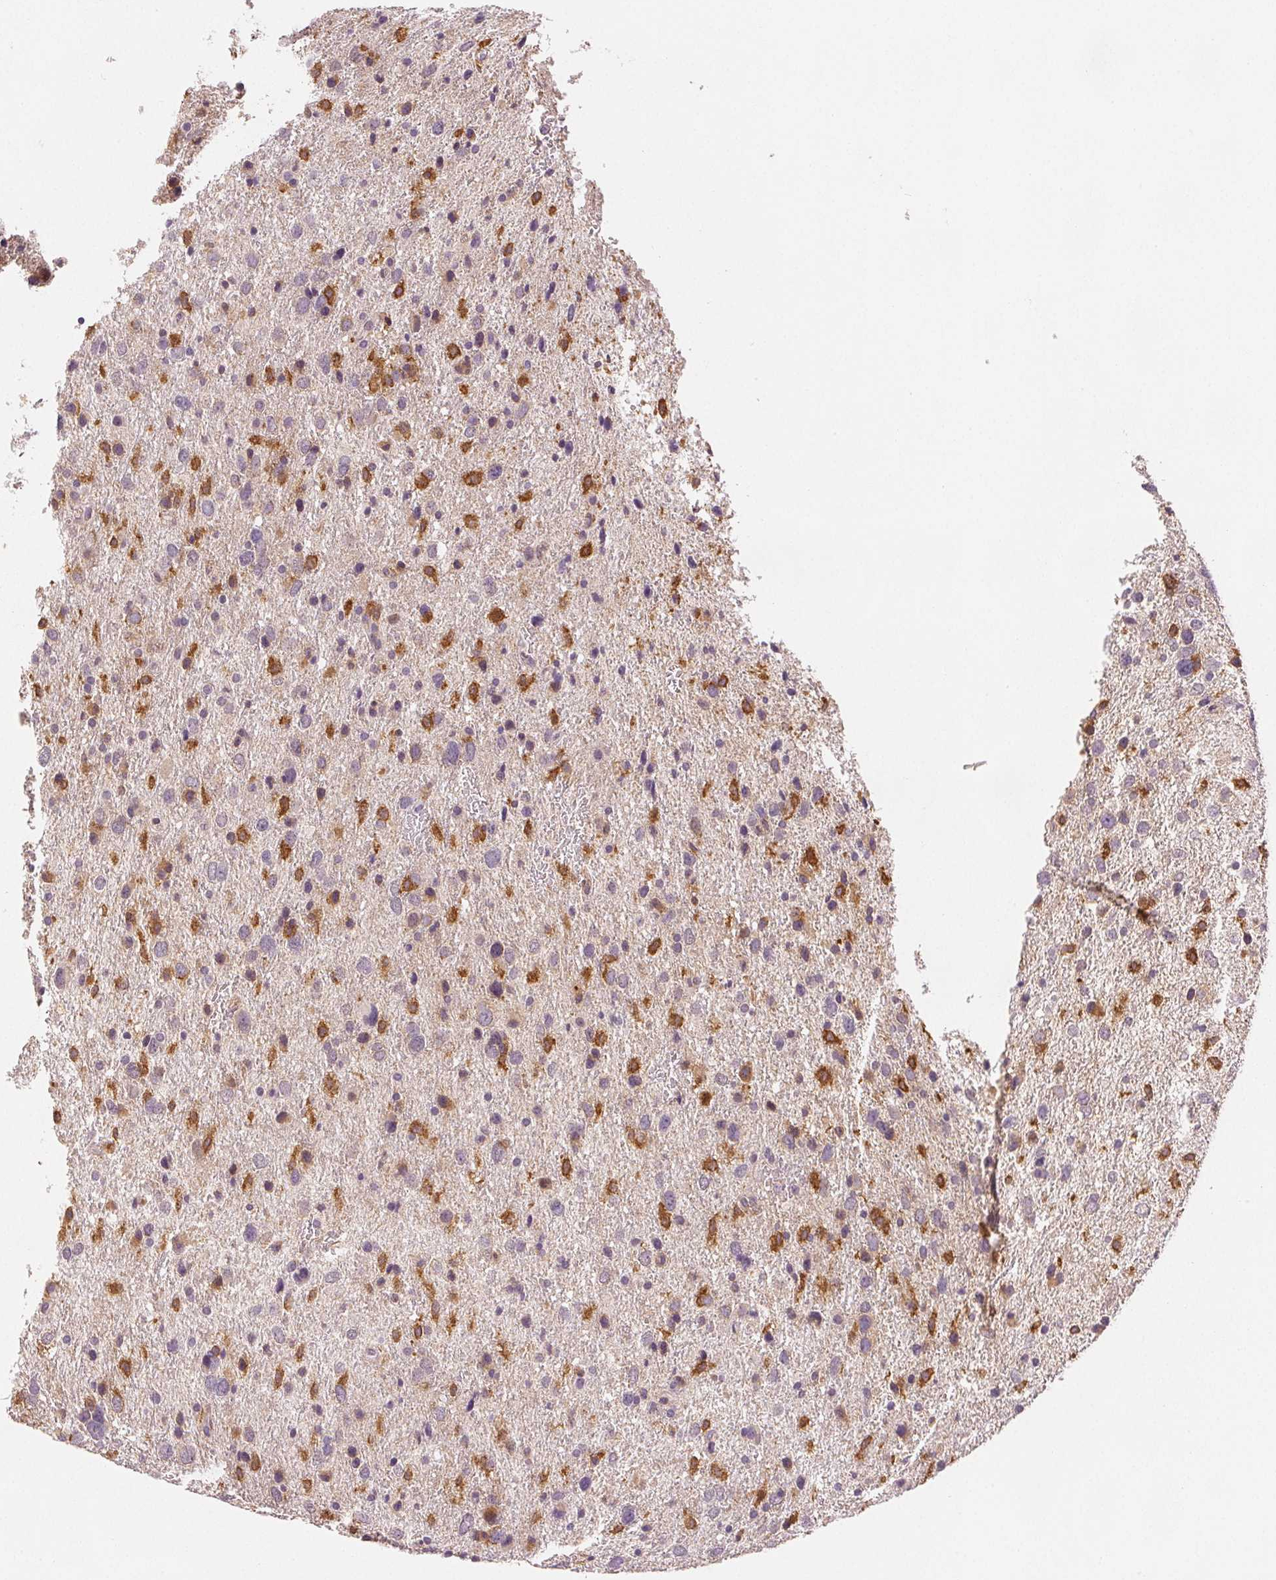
{"staining": {"intensity": "moderate", "quantity": "25%-75%", "location": "cytoplasmic/membranous"}, "tissue": "glioma", "cell_type": "Tumor cells", "image_type": "cancer", "snomed": [{"axis": "morphology", "description": "Glioma, malignant, Low grade"}, {"axis": "topography", "description": "Brain"}], "caption": "A photomicrograph of human low-grade glioma (malignant) stained for a protein displays moderate cytoplasmic/membranous brown staining in tumor cells.", "gene": "DIAPH2", "patient": {"sex": "female", "age": 55}}